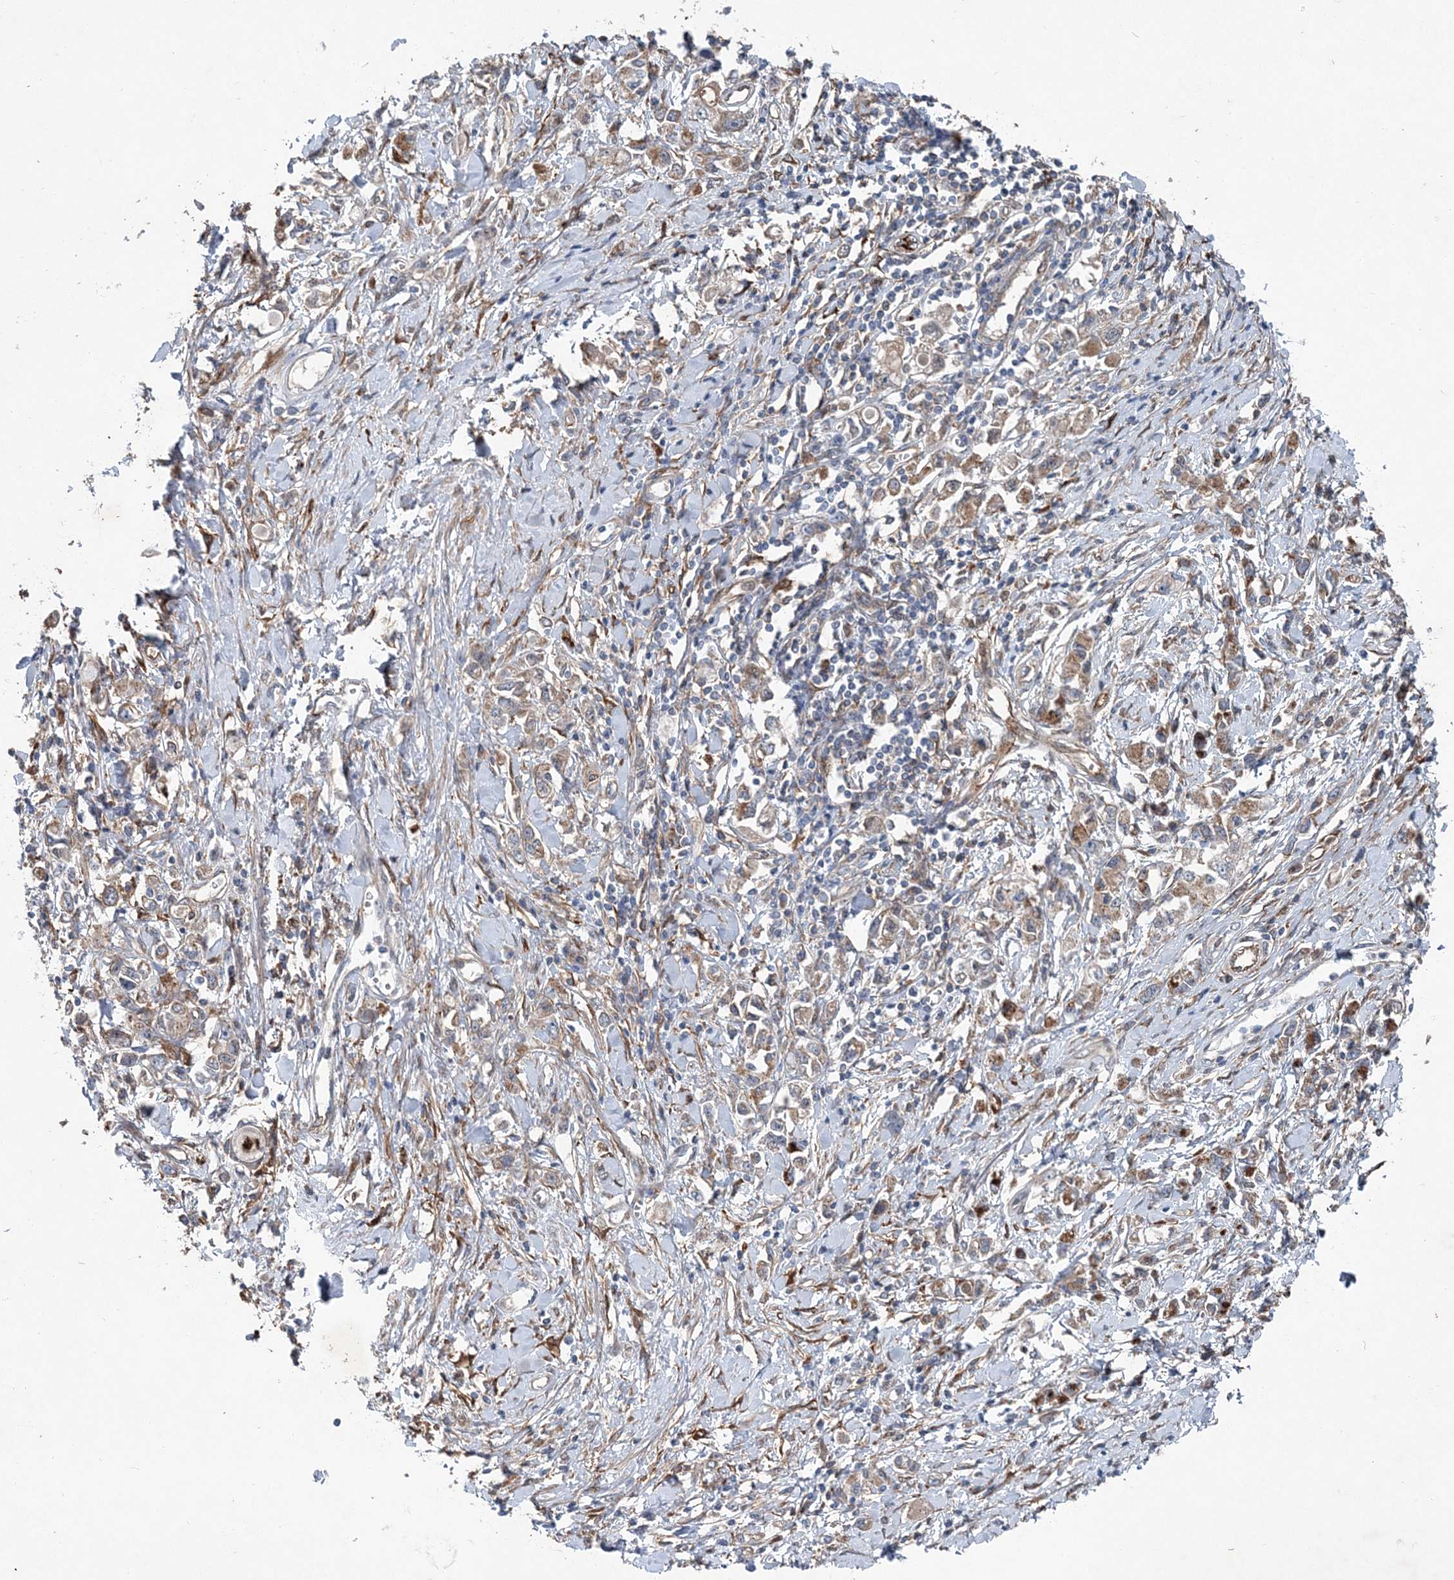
{"staining": {"intensity": "weak", "quantity": "<25%", "location": "cytoplasmic/membranous"}, "tissue": "stomach cancer", "cell_type": "Tumor cells", "image_type": "cancer", "snomed": [{"axis": "morphology", "description": "Adenocarcinoma, NOS"}, {"axis": "topography", "description": "Stomach"}], "caption": "An immunohistochemistry histopathology image of stomach cancer (adenocarcinoma) is shown. There is no staining in tumor cells of stomach cancer (adenocarcinoma).", "gene": "SPOPL", "patient": {"sex": "female", "age": 76}}